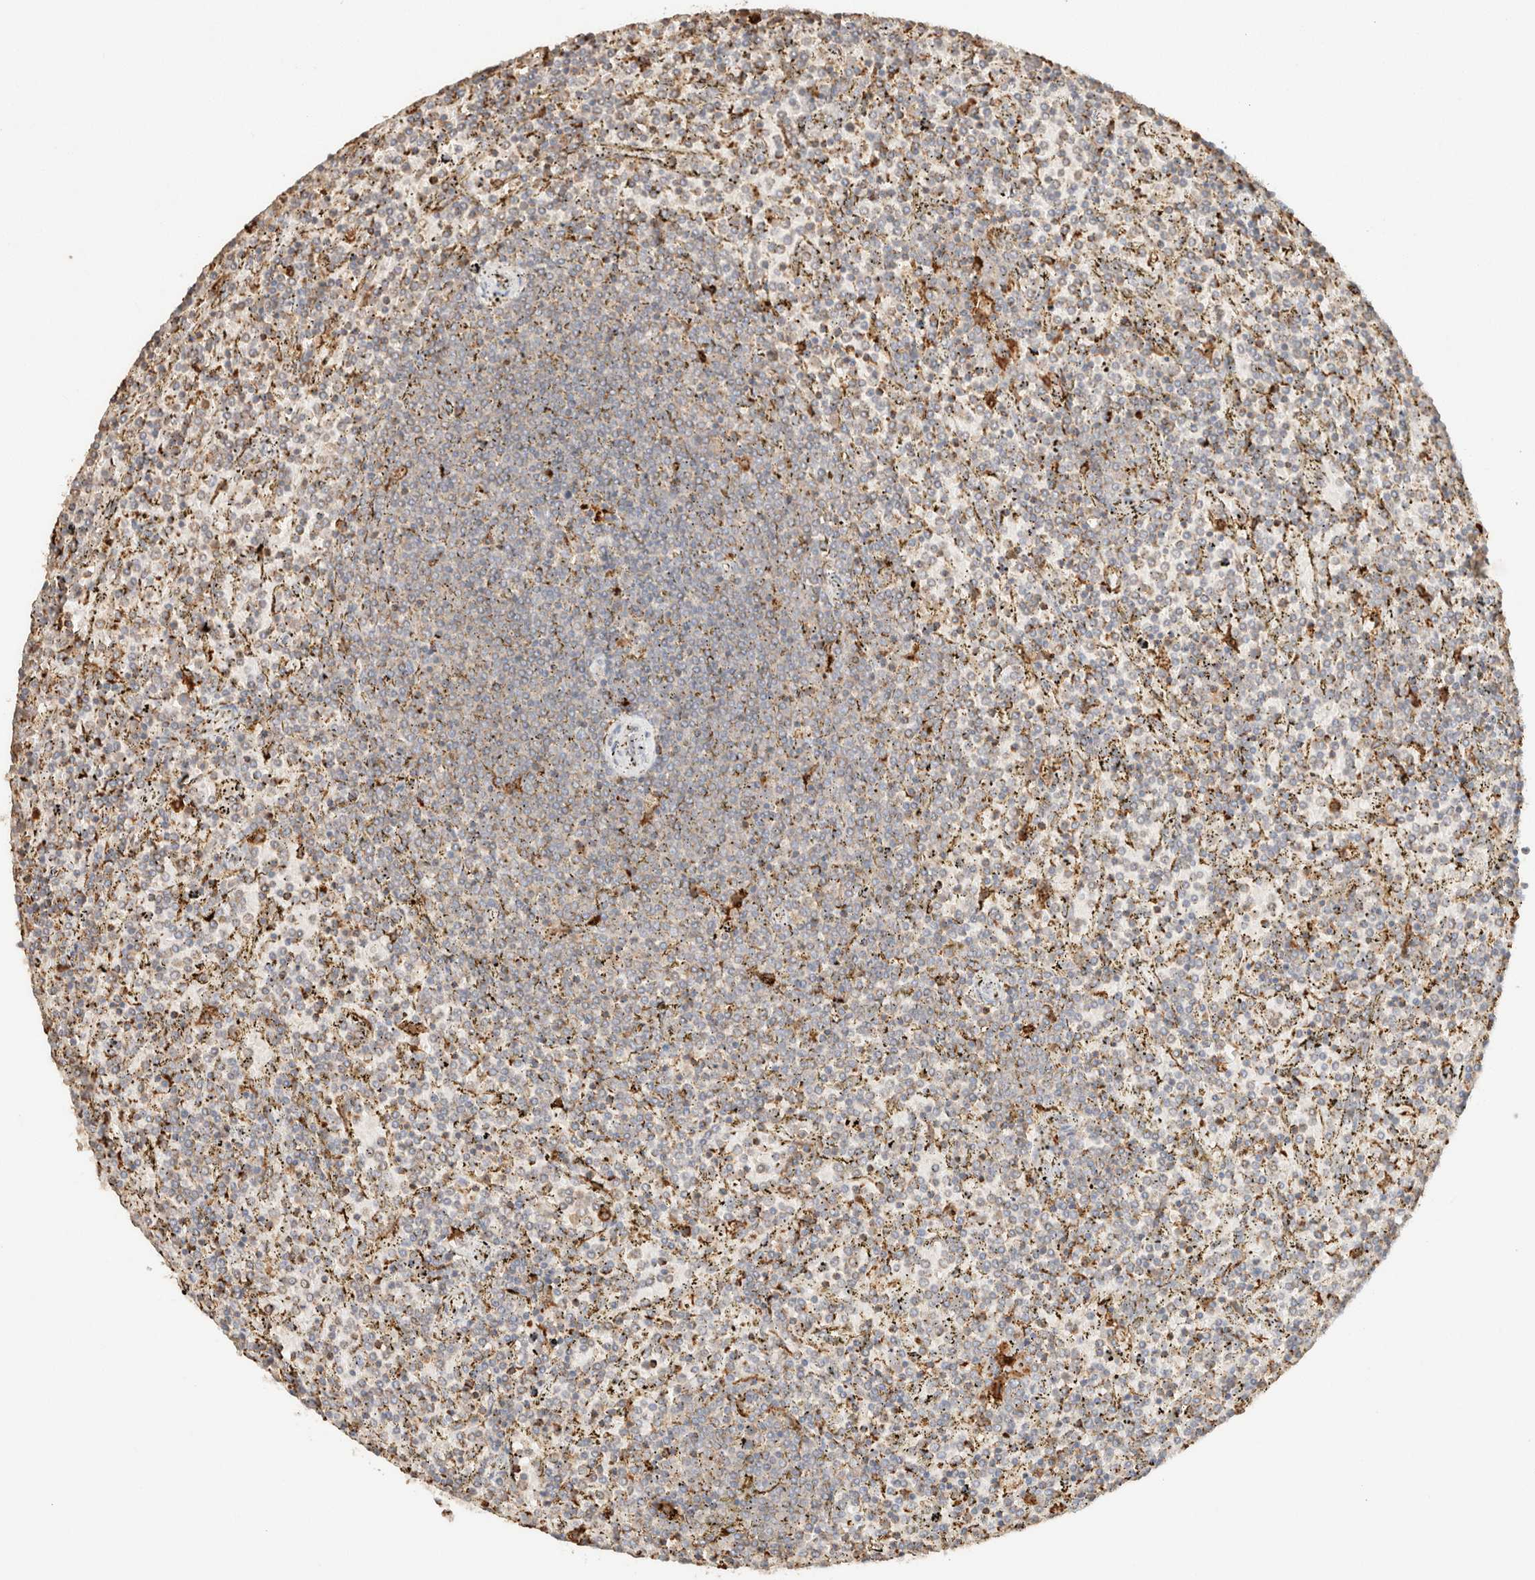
{"staining": {"intensity": "negative", "quantity": "none", "location": "none"}, "tissue": "lymphoma", "cell_type": "Tumor cells", "image_type": "cancer", "snomed": [{"axis": "morphology", "description": "Malignant lymphoma, non-Hodgkin's type, Low grade"}, {"axis": "topography", "description": "Spleen"}], "caption": "The micrograph demonstrates no staining of tumor cells in malignant lymphoma, non-Hodgkin's type (low-grade).", "gene": "CTSC", "patient": {"sex": "female", "age": 77}}